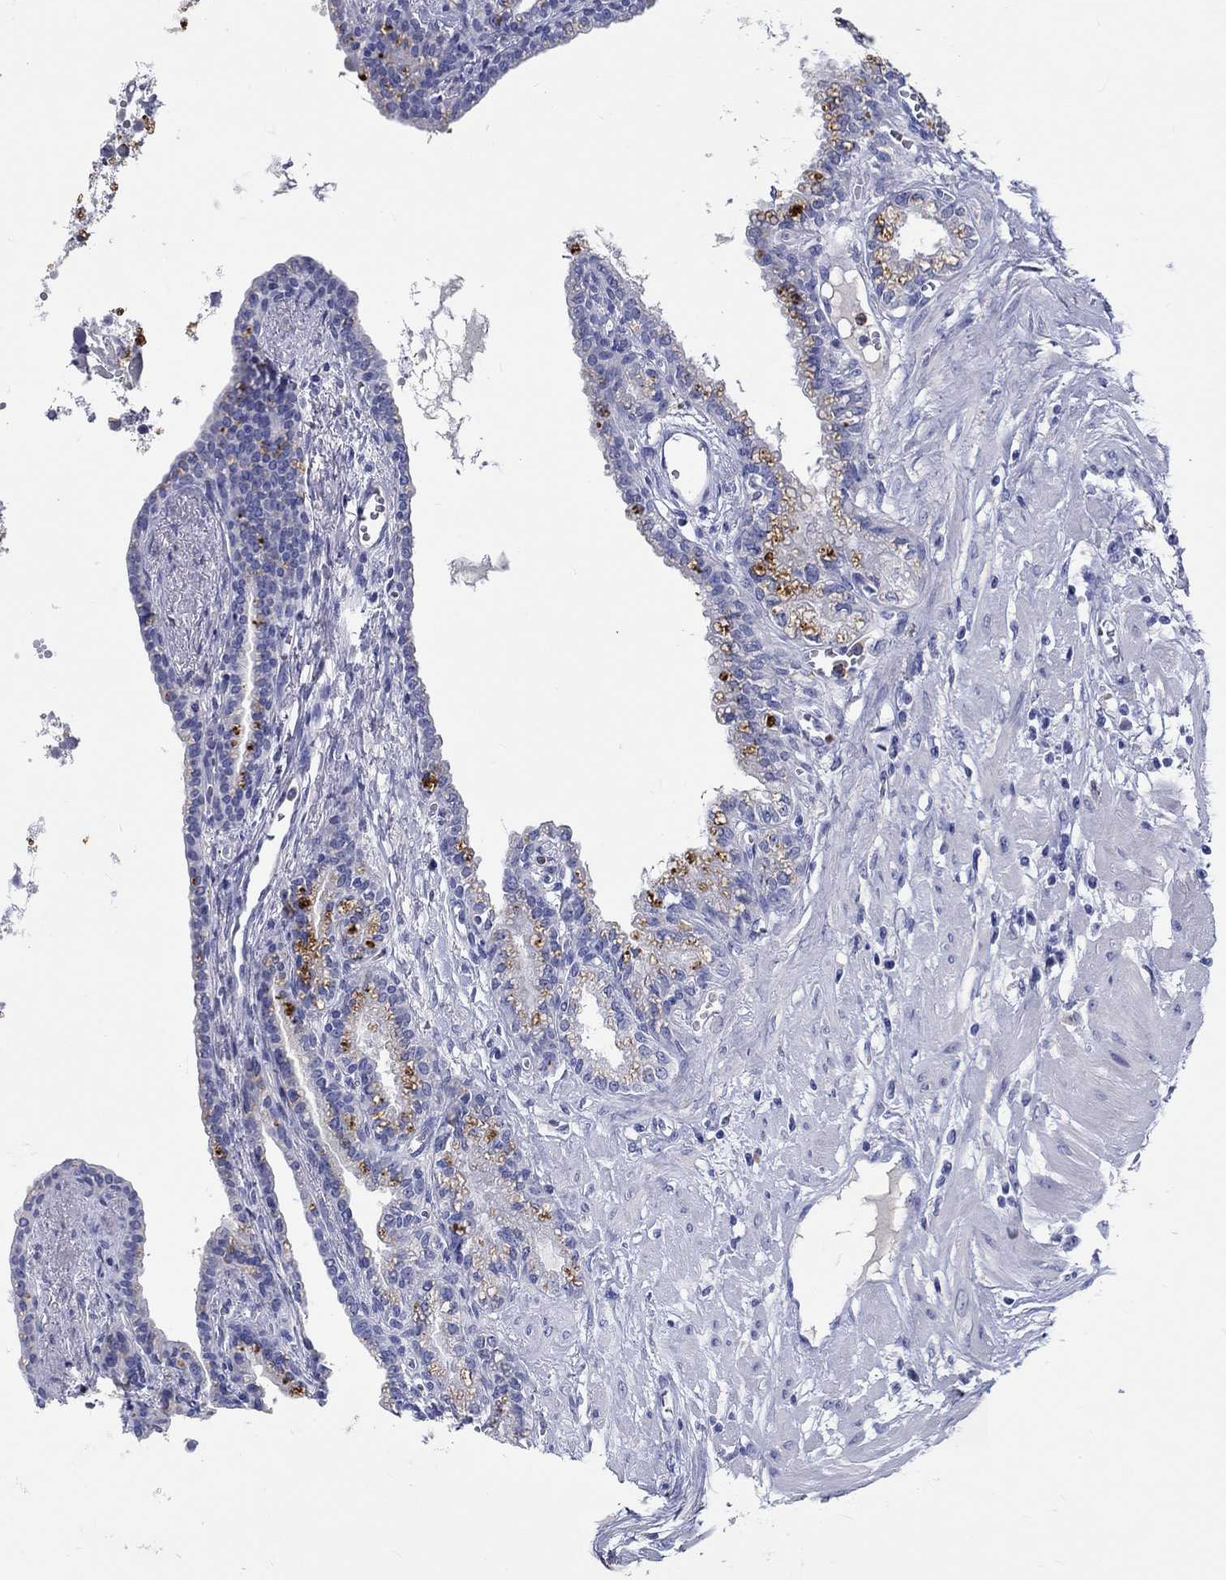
{"staining": {"intensity": "negative", "quantity": "none", "location": "none"}, "tissue": "seminal vesicle", "cell_type": "Glandular cells", "image_type": "normal", "snomed": [{"axis": "morphology", "description": "Normal tissue, NOS"}, {"axis": "morphology", "description": "Urothelial carcinoma, NOS"}, {"axis": "topography", "description": "Urinary bladder"}, {"axis": "topography", "description": "Seminal veicle"}], "caption": "The immunohistochemistry image has no significant staining in glandular cells of seminal vesicle.", "gene": "EPX", "patient": {"sex": "male", "age": 76}}